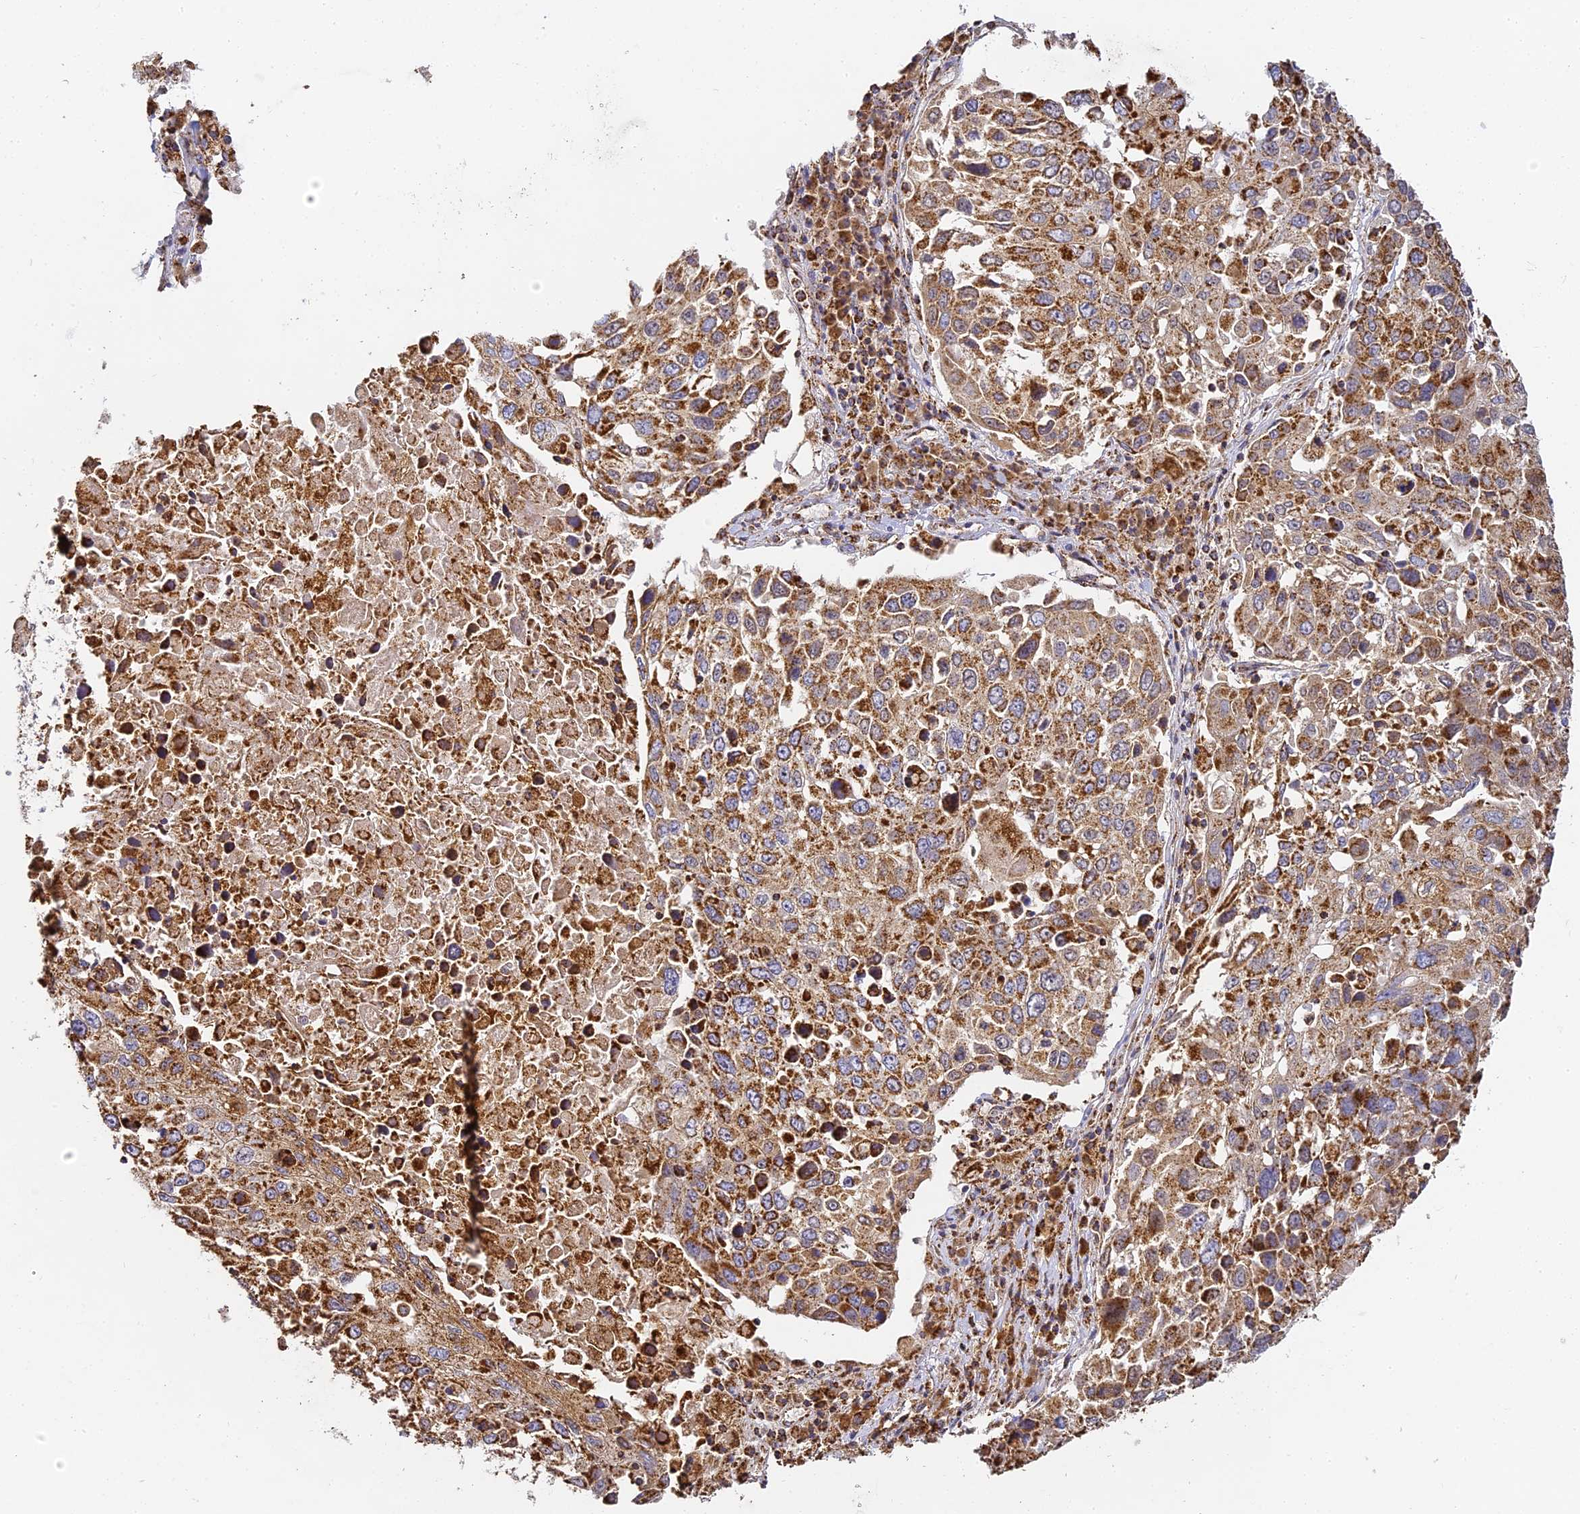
{"staining": {"intensity": "strong", "quantity": ">75%", "location": "cytoplasmic/membranous"}, "tissue": "lung cancer", "cell_type": "Tumor cells", "image_type": "cancer", "snomed": [{"axis": "morphology", "description": "Squamous cell carcinoma, NOS"}, {"axis": "topography", "description": "Lung"}], "caption": "An image of lung squamous cell carcinoma stained for a protein exhibits strong cytoplasmic/membranous brown staining in tumor cells.", "gene": "DONSON", "patient": {"sex": "male", "age": 65}}